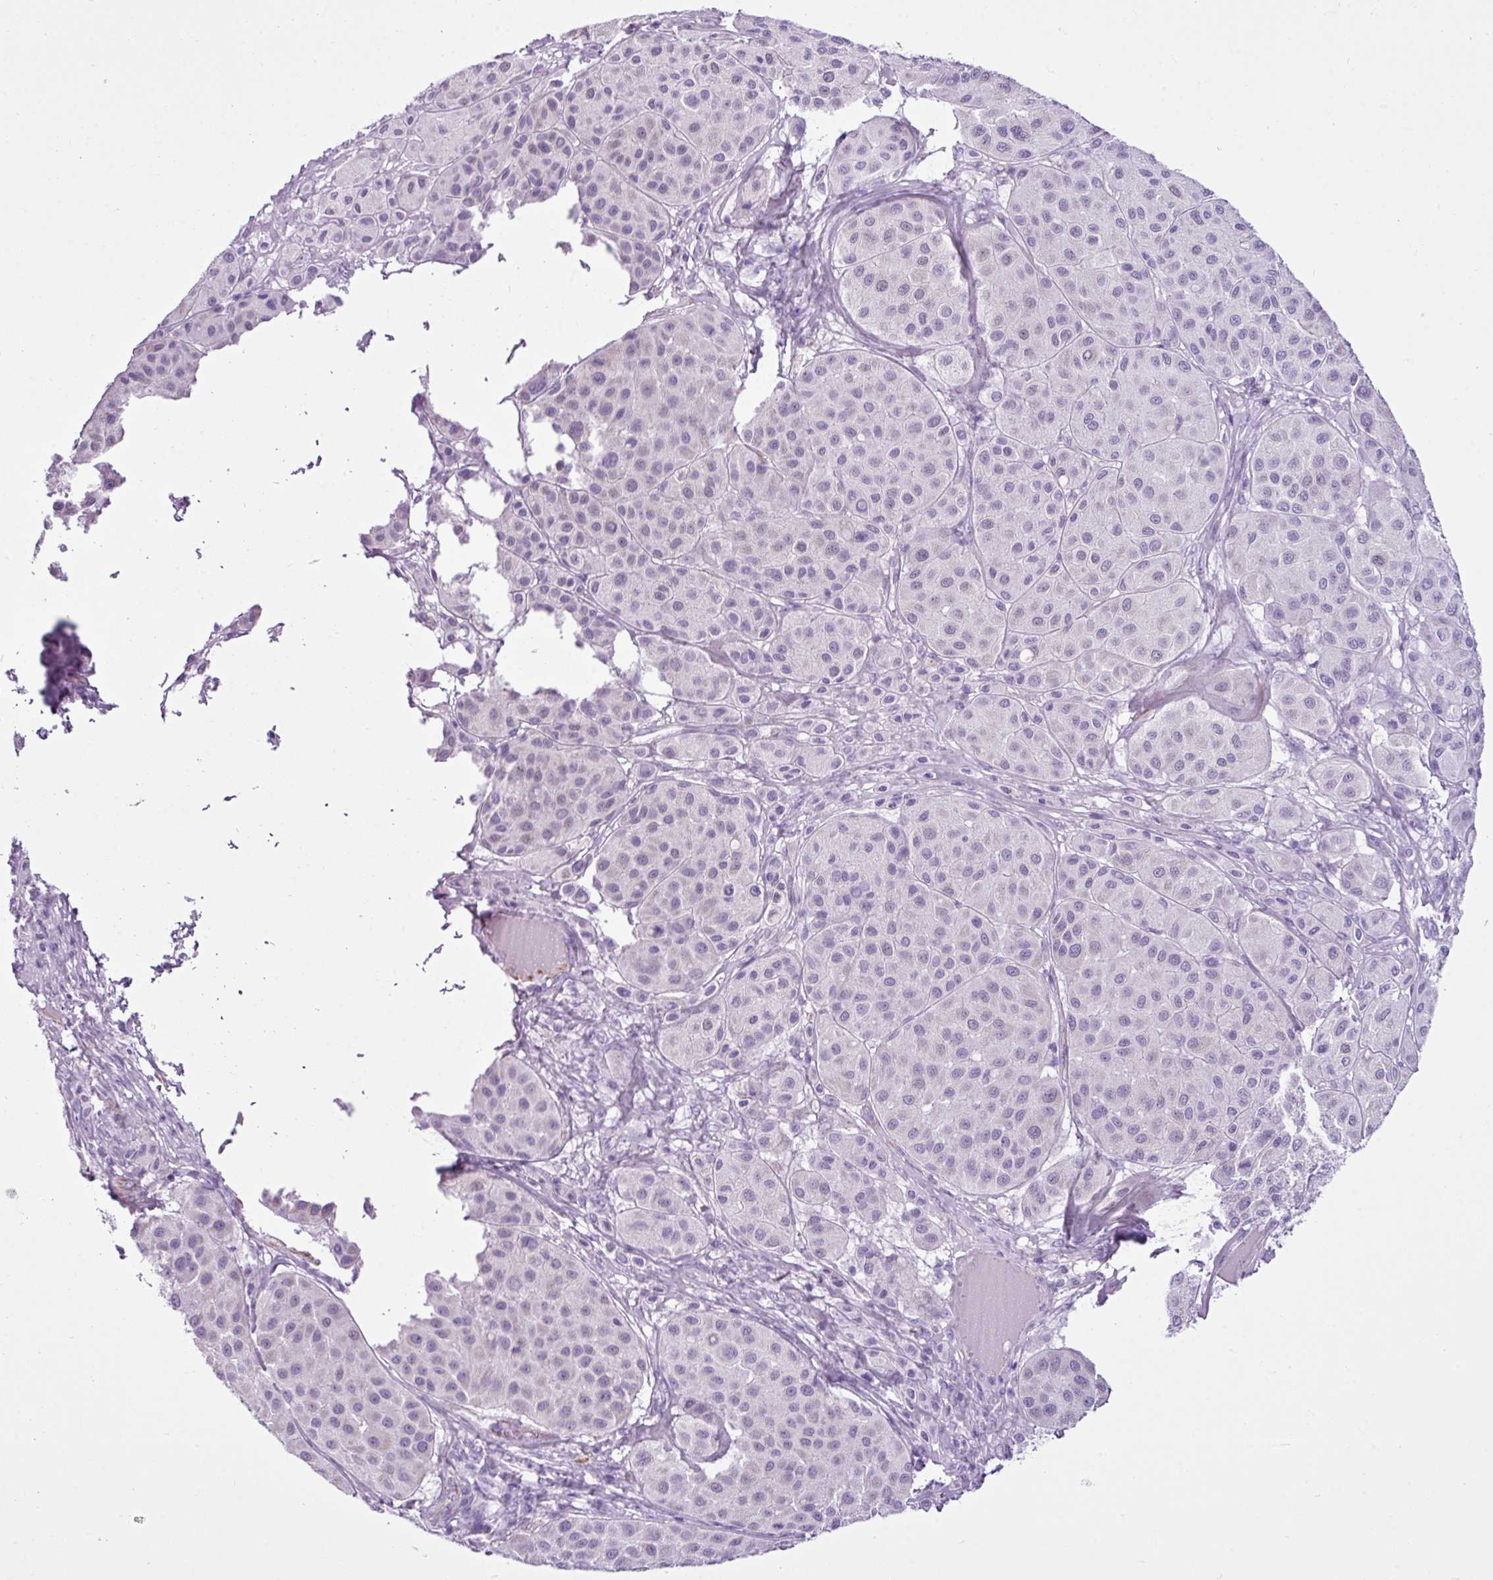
{"staining": {"intensity": "negative", "quantity": "none", "location": "none"}, "tissue": "melanoma", "cell_type": "Tumor cells", "image_type": "cancer", "snomed": [{"axis": "morphology", "description": "Malignant melanoma, Metastatic site"}, {"axis": "topography", "description": "Smooth muscle"}], "caption": "The immunohistochemistry photomicrograph has no significant positivity in tumor cells of malignant melanoma (metastatic site) tissue. The staining is performed using DAB (3,3'-diaminobenzidine) brown chromogen with nuclei counter-stained in using hematoxylin.", "gene": "LILRB4", "patient": {"sex": "male", "age": 41}}